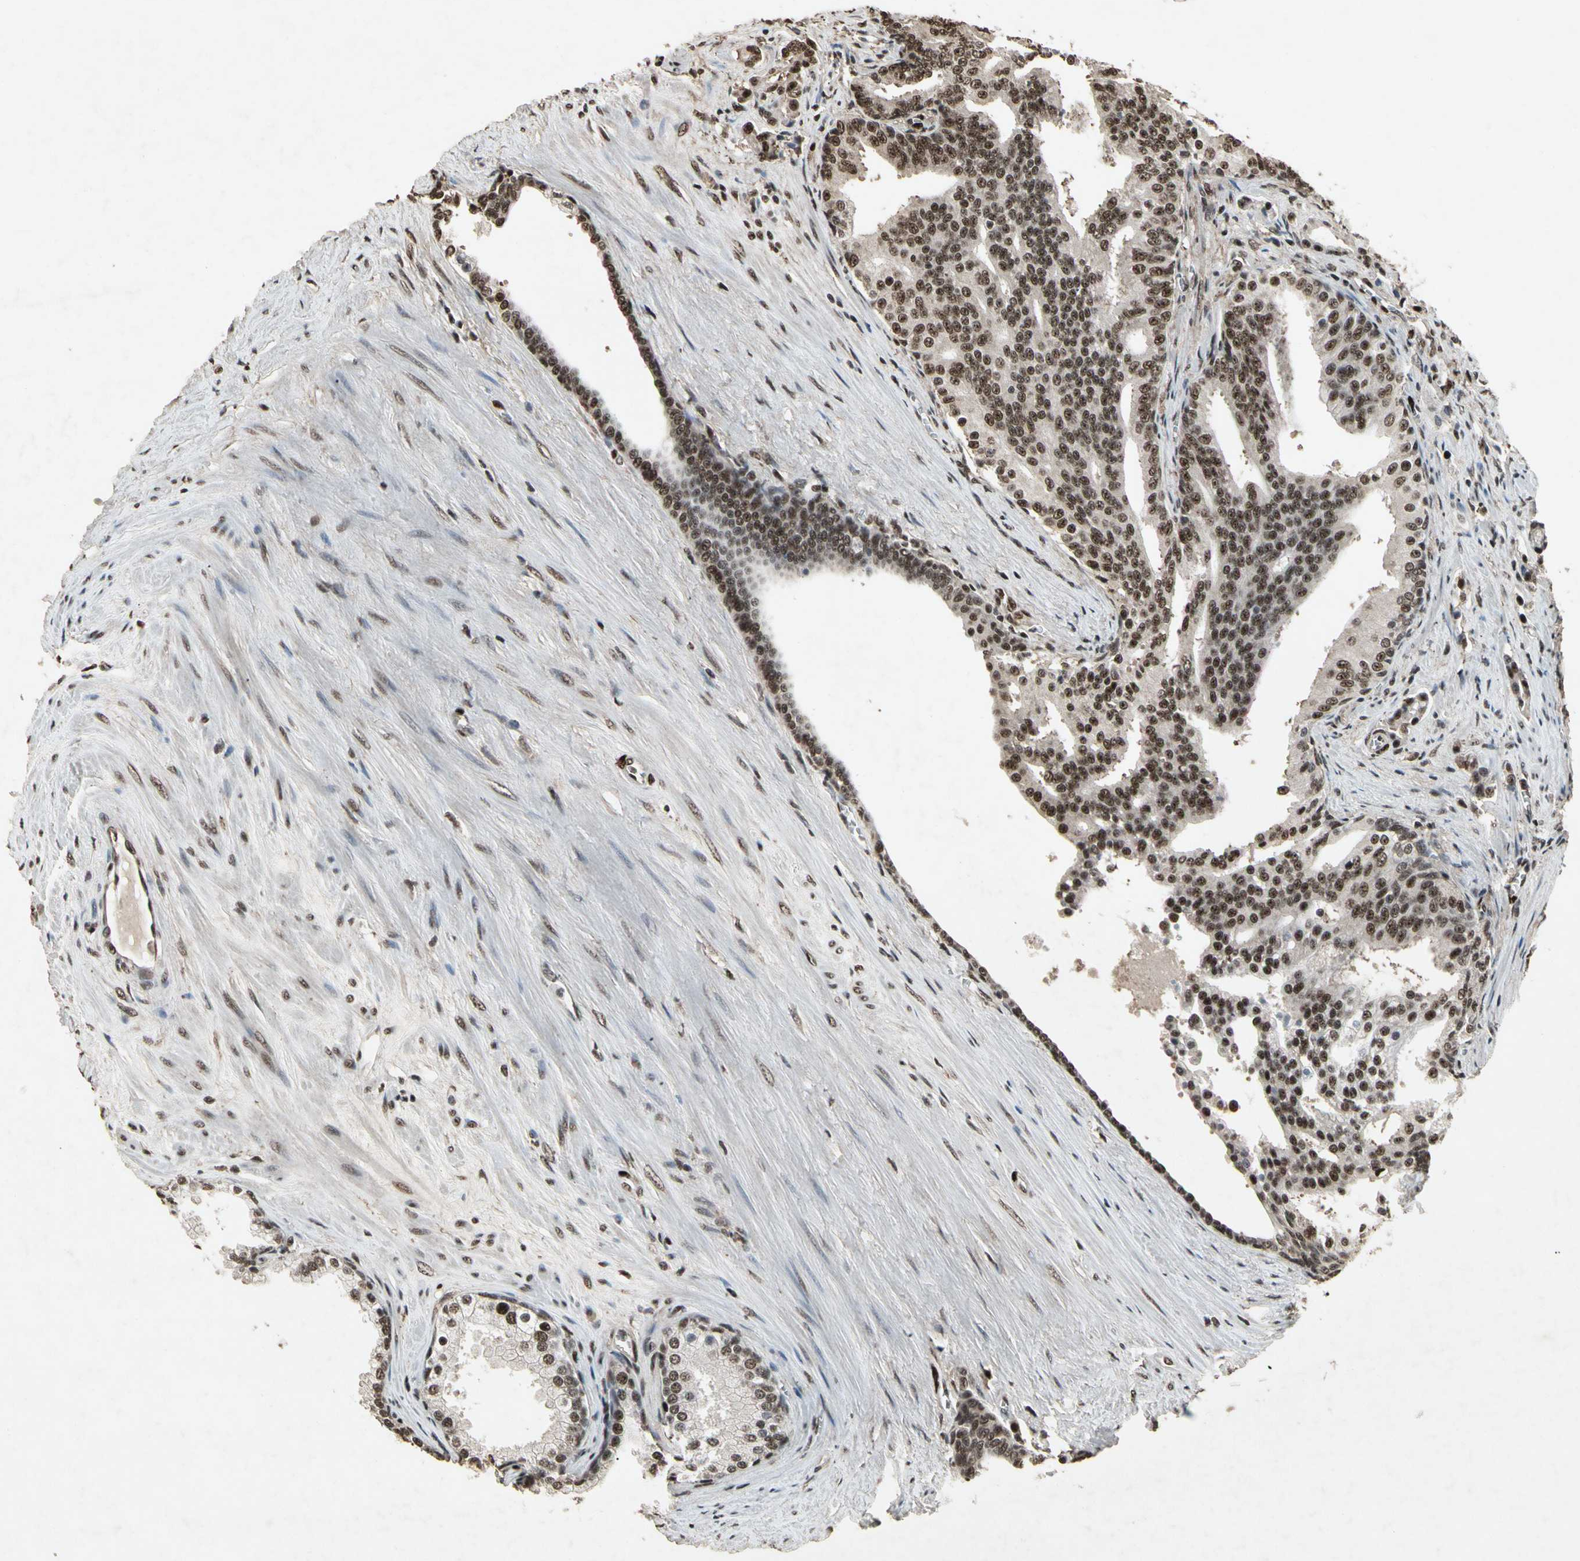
{"staining": {"intensity": "strong", "quantity": ">75%", "location": "nuclear"}, "tissue": "prostate cancer", "cell_type": "Tumor cells", "image_type": "cancer", "snomed": [{"axis": "morphology", "description": "Adenocarcinoma, Low grade"}, {"axis": "topography", "description": "Prostate"}], "caption": "Prostate low-grade adenocarcinoma stained with a protein marker exhibits strong staining in tumor cells.", "gene": "TBX2", "patient": {"sex": "male", "age": 58}}